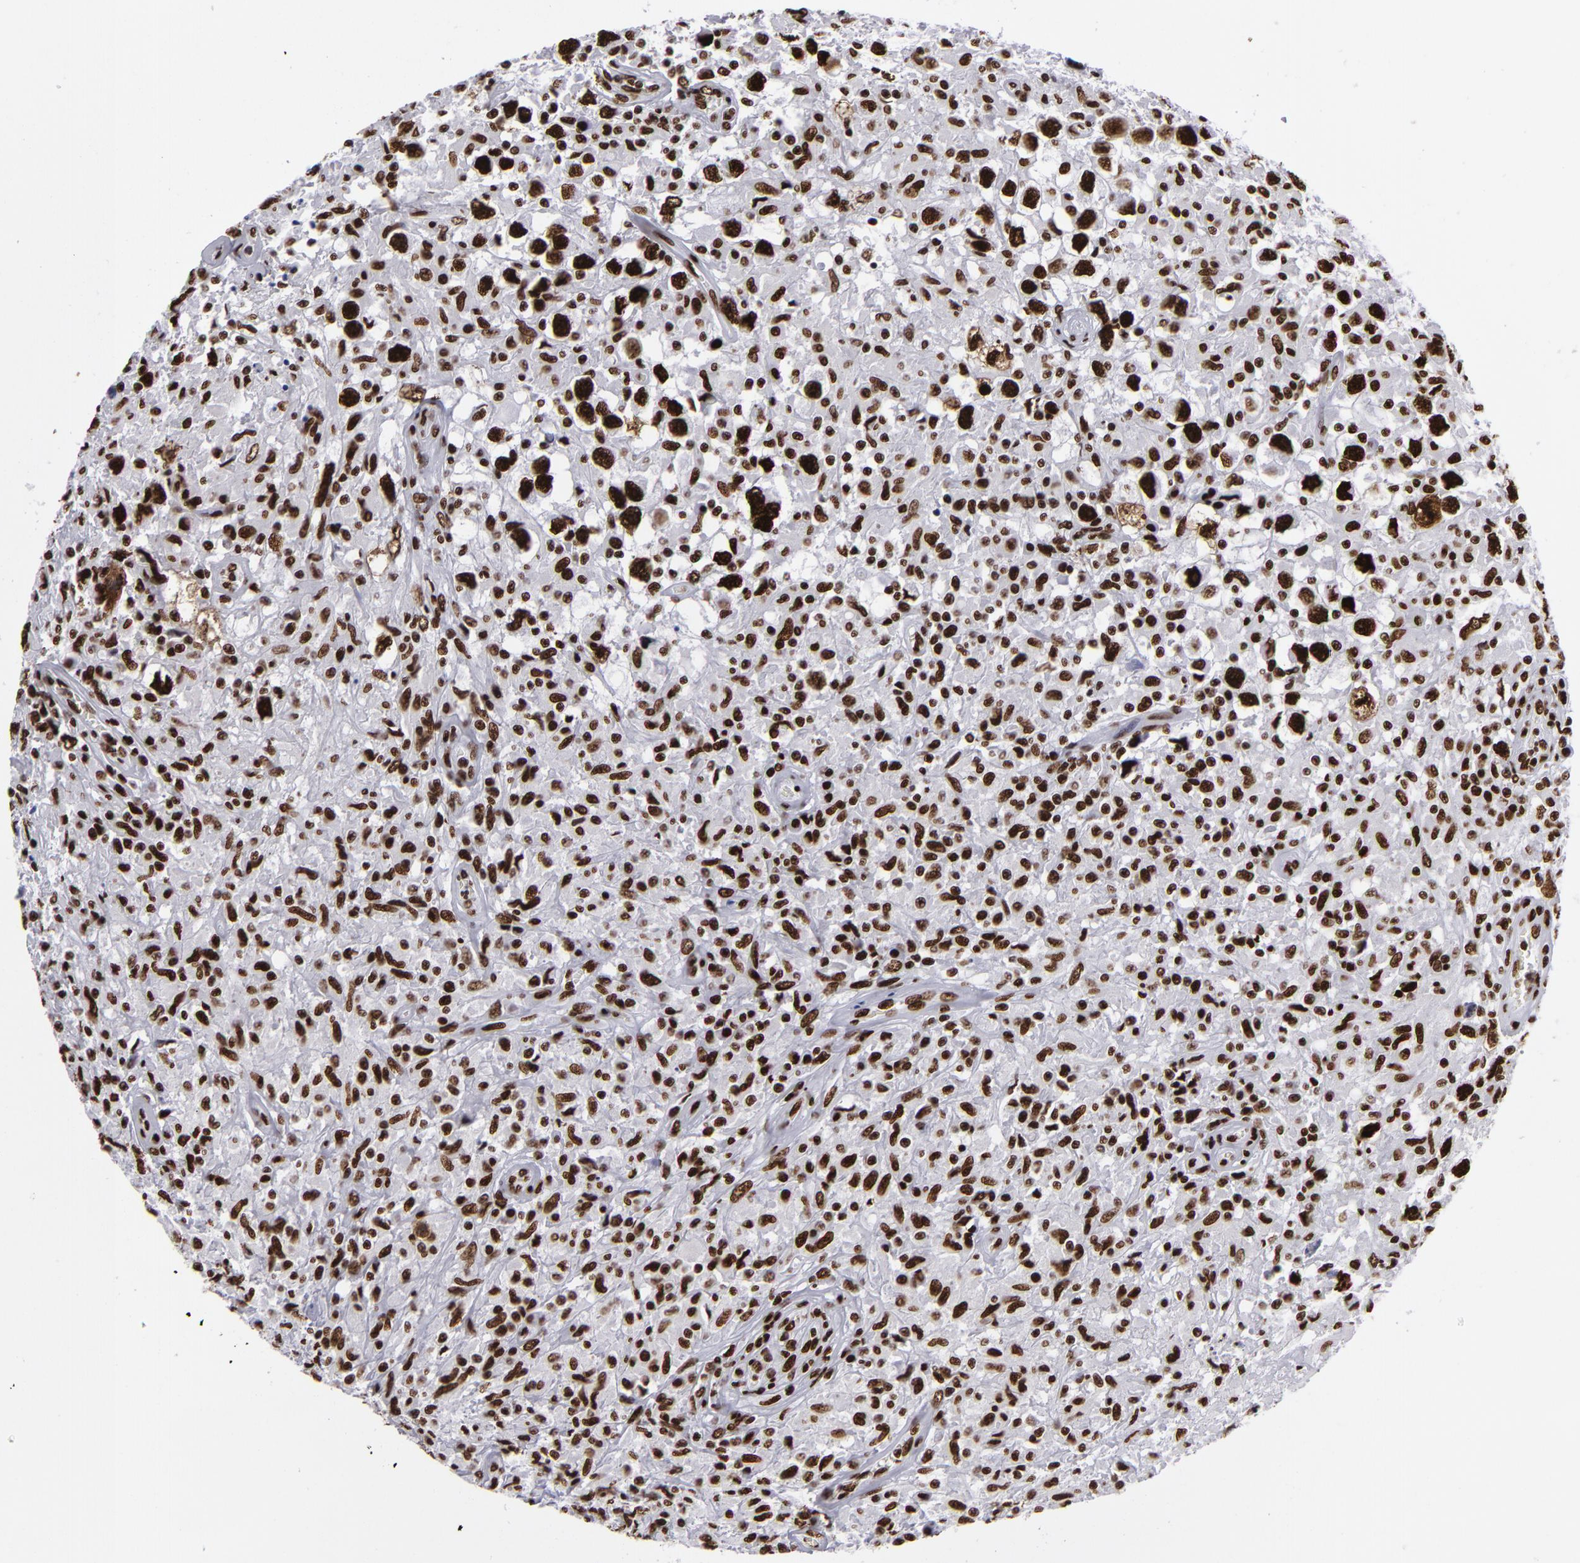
{"staining": {"intensity": "strong", "quantity": ">75%", "location": "nuclear"}, "tissue": "testis cancer", "cell_type": "Tumor cells", "image_type": "cancer", "snomed": [{"axis": "morphology", "description": "Seminoma, NOS"}, {"axis": "topography", "description": "Testis"}], "caption": "Immunohistochemistry (DAB) staining of human seminoma (testis) demonstrates strong nuclear protein staining in about >75% of tumor cells.", "gene": "SAFB", "patient": {"sex": "male", "age": 34}}